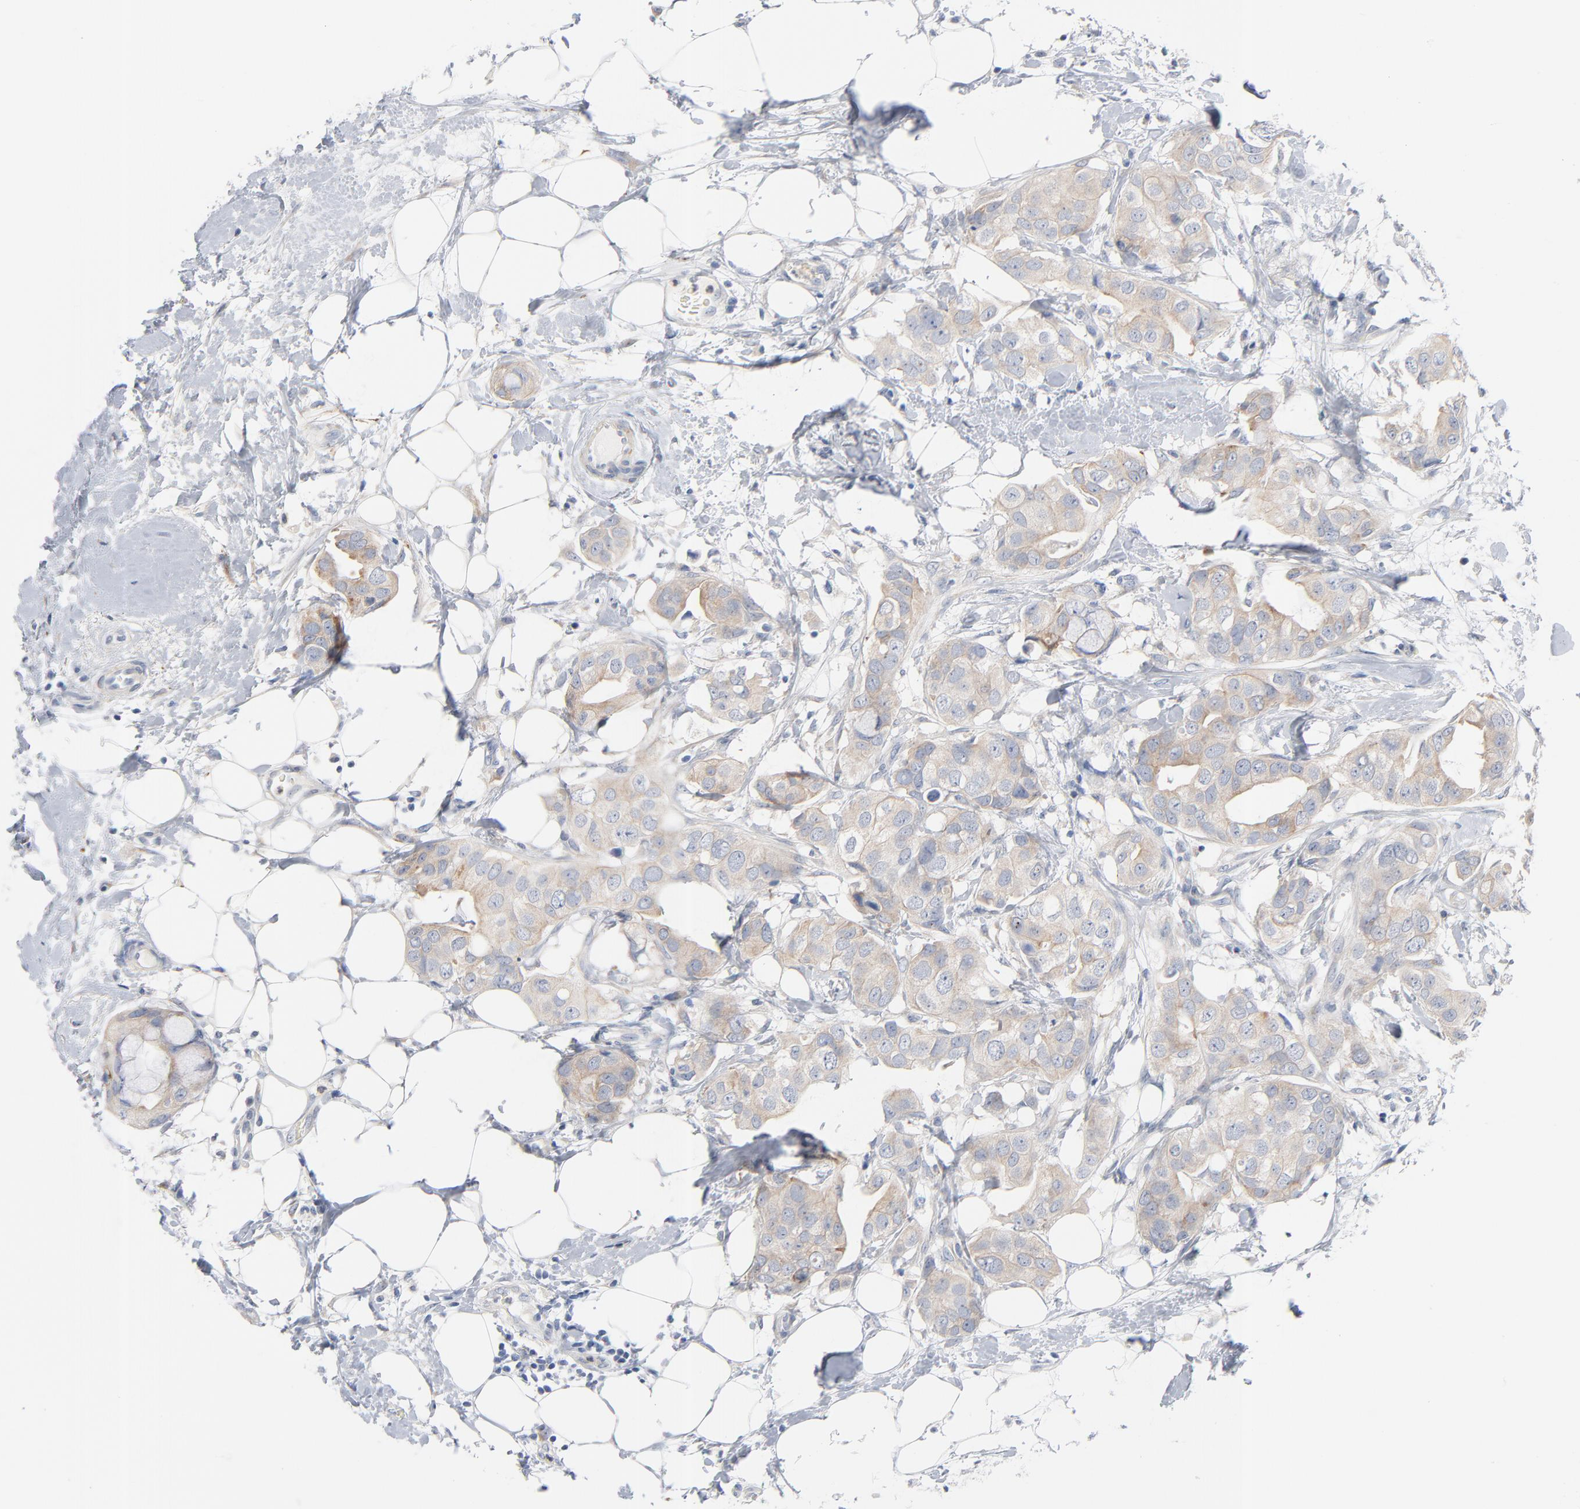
{"staining": {"intensity": "weak", "quantity": "<25%", "location": "cytoplasmic/membranous"}, "tissue": "breast cancer", "cell_type": "Tumor cells", "image_type": "cancer", "snomed": [{"axis": "morphology", "description": "Duct carcinoma"}, {"axis": "topography", "description": "Breast"}], "caption": "The micrograph shows no staining of tumor cells in breast cancer. (DAB (3,3'-diaminobenzidine) IHC with hematoxylin counter stain).", "gene": "IFT43", "patient": {"sex": "female", "age": 40}}